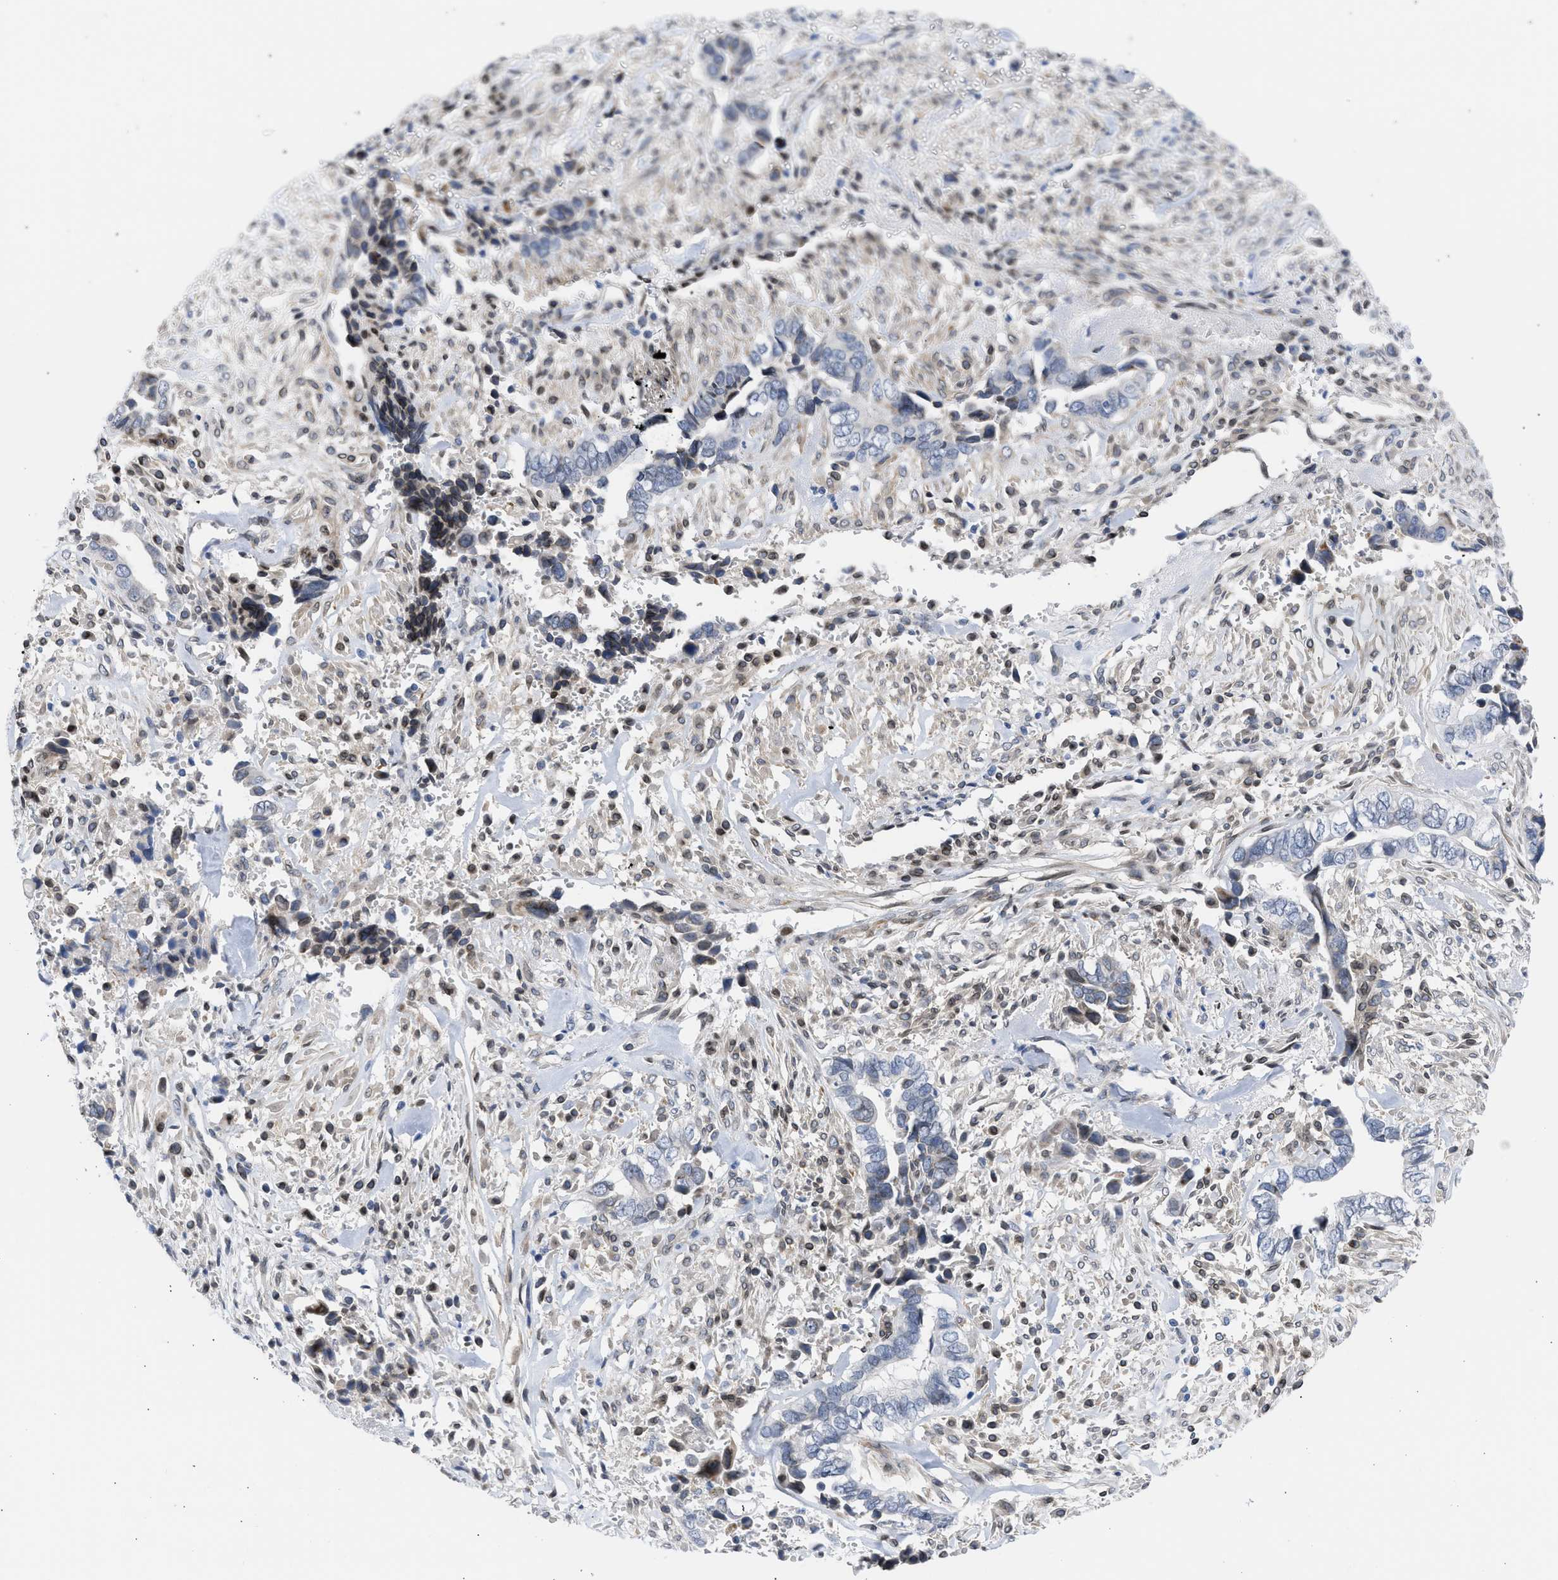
{"staining": {"intensity": "weak", "quantity": "<25%", "location": "cytoplasmic/membranous,nuclear"}, "tissue": "liver cancer", "cell_type": "Tumor cells", "image_type": "cancer", "snomed": [{"axis": "morphology", "description": "Cholangiocarcinoma"}, {"axis": "topography", "description": "Liver"}], "caption": "This micrograph is of liver cancer stained with IHC to label a protein in brown with the nuclei are counter-stained blue. There is no staining in tumor cells.", "gene": "NUP35", "patient": {"sex": "female", "age": 79}}